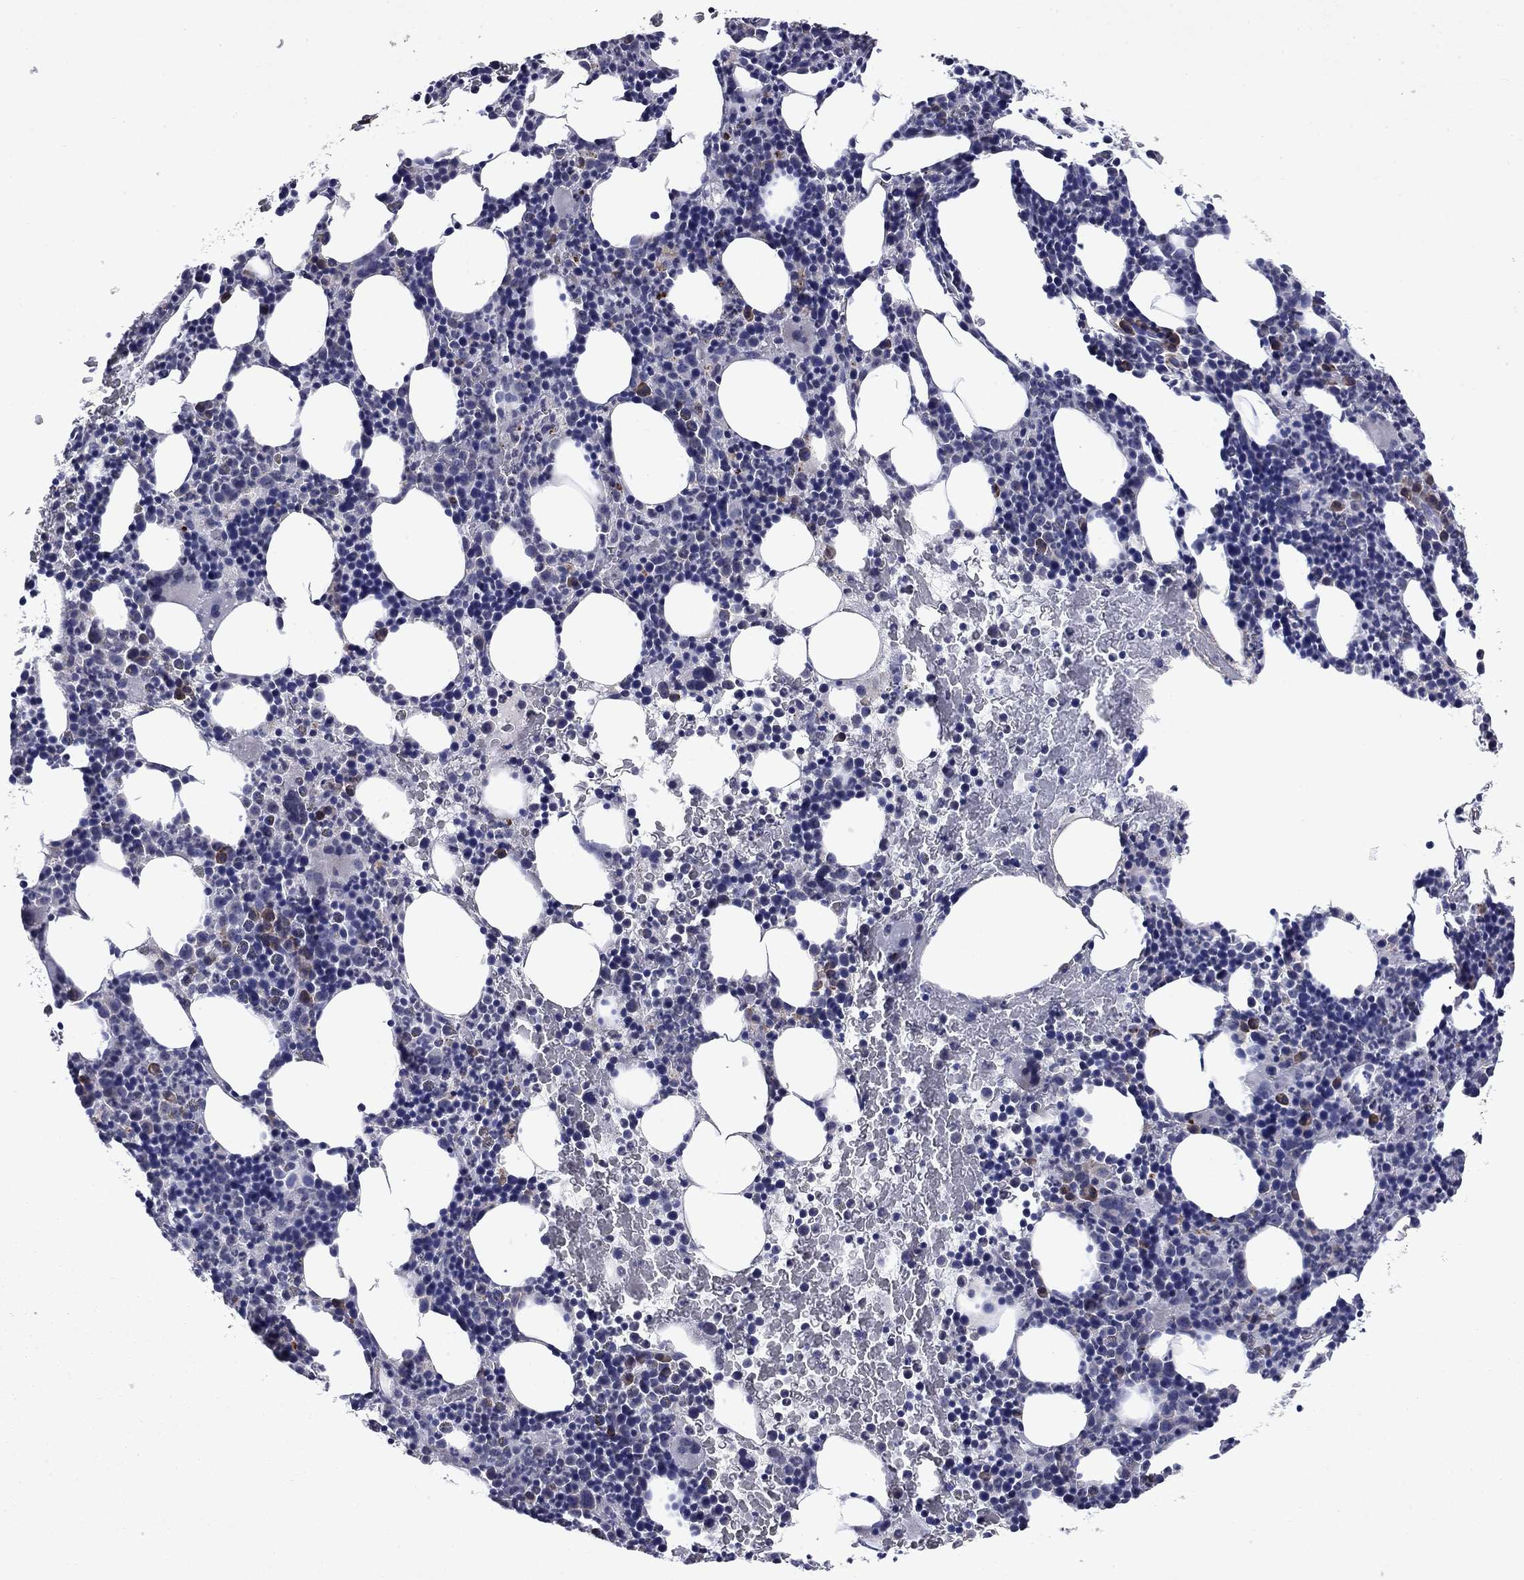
{"staining": {"intensity": "moderate", "quantity": "<25%", "location": "cytoplasmic/membranous"}, "tissue": "bone marrow", "cell_type": "Hematopoietic cells", "image_type": "normal", "snomed": [{"axis": "morphology", "description": "Normal tissue, NOS"}, {"axis": "topography", "description": "Bone marrow"}], "caption": "Benign bone marrow was stained to show a protein in brown. There is low levels of moderate cytoplasmic/membranous staining in about <25% of hematopoietic cells. Nuclei are stained in blue.", "gene": "ECM1", "patient": {"sex": "male", "age": 72}}